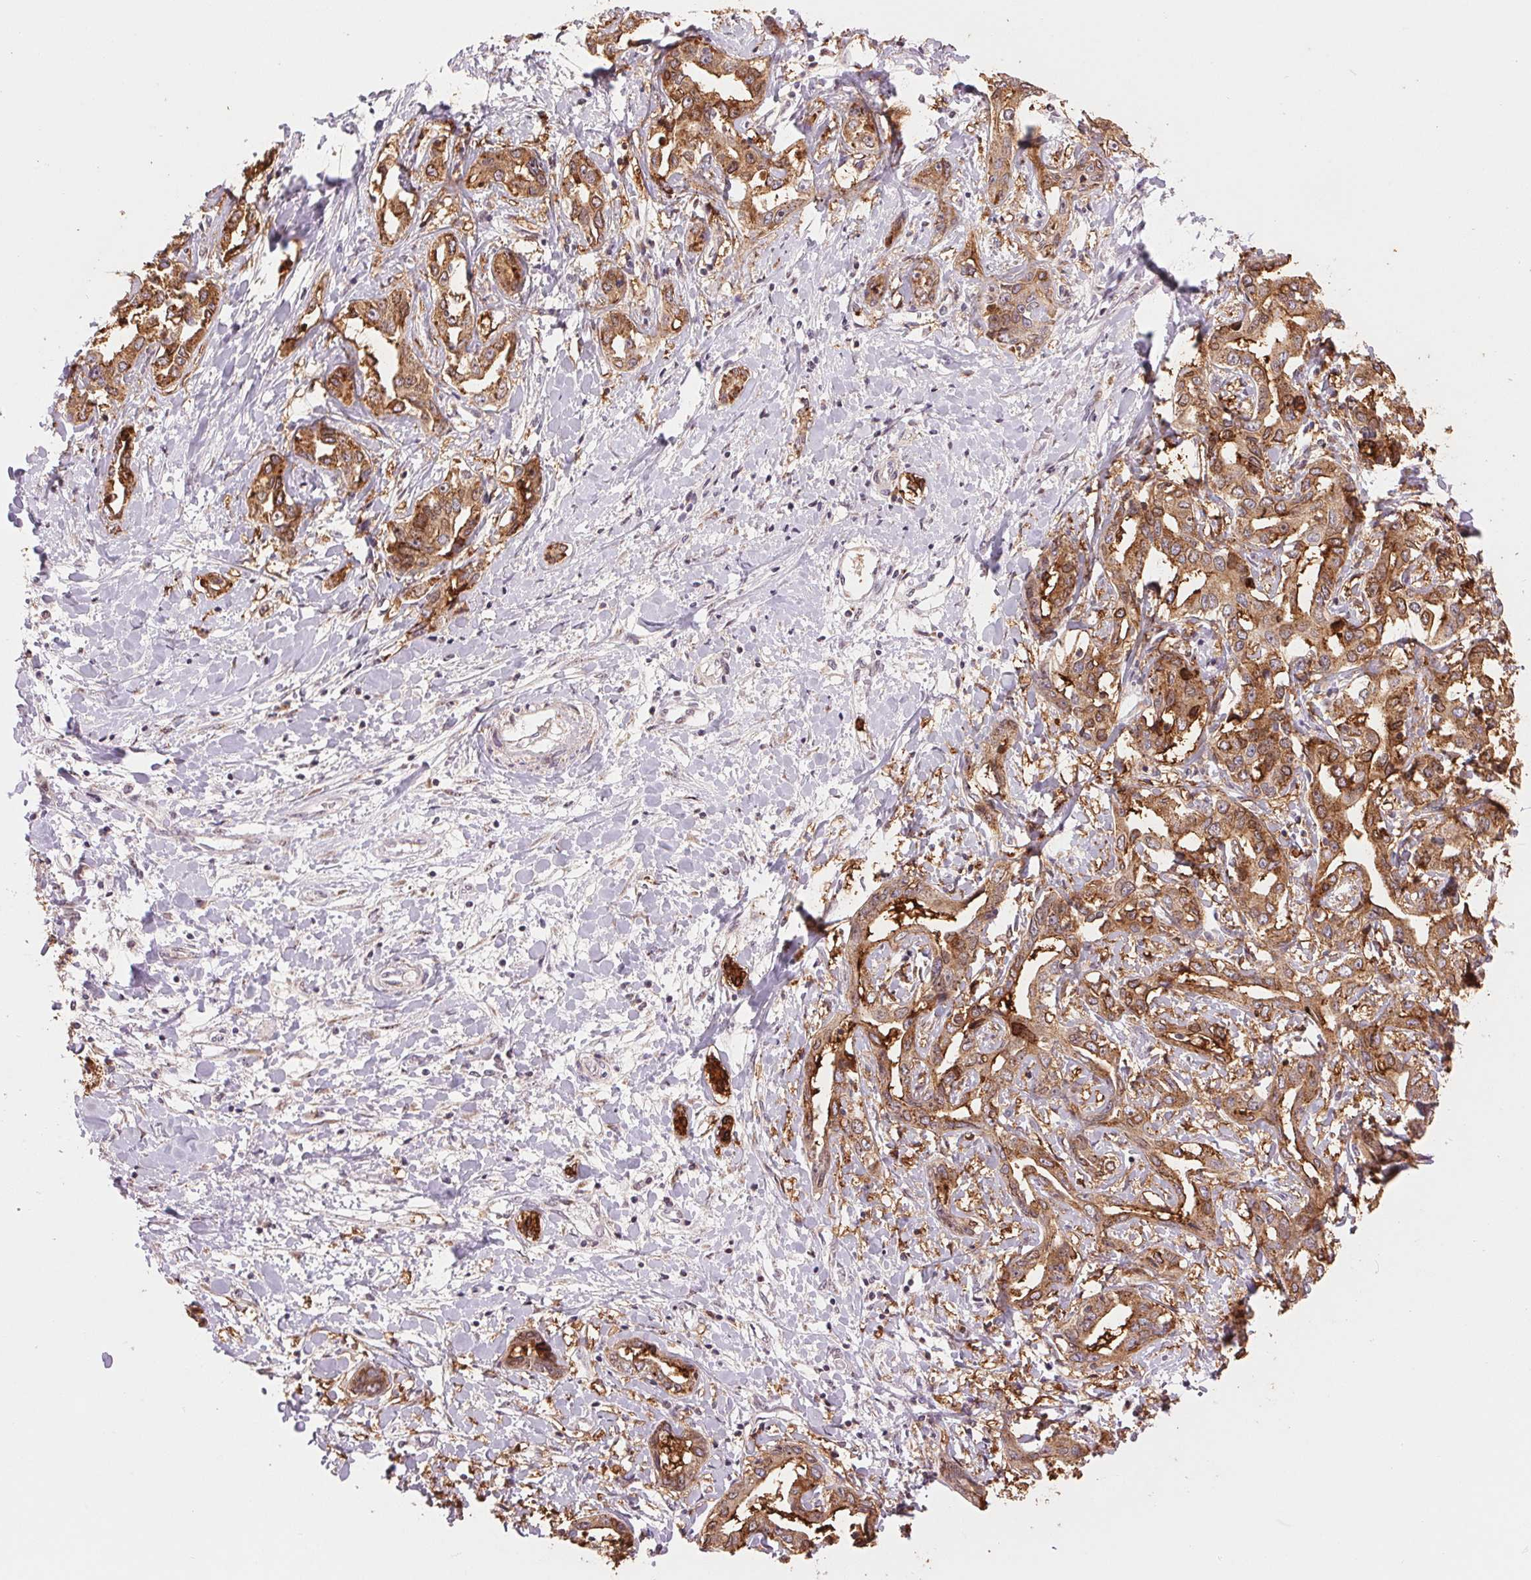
{"staining": {"intensity": "moderate", "quantity": ">75%", "location": "cytoplasmic/membranous"}, "tissue": "liver cancer", "cell_type": "Tumor cells", "image_type": "cancer", "snomed": [{"axis": "morphology", "description": "Cholangiocarcinoma"}, {"axis": "topography", "description": "Liver"}], "caption": "IHC photomicrograph of neoplastic tissue: liver cancer (cholangiocarcinoma) stained using immunohistochemistry (IHC) shows medium levels of moderate protein expression localized specifically in the cytoplasmic/membranous of tumor cells, appearing as a cytoplasmic/membranous brown color.", "gene": "ARHGAP32", "patient": {"sex": "male", "age": 59}}